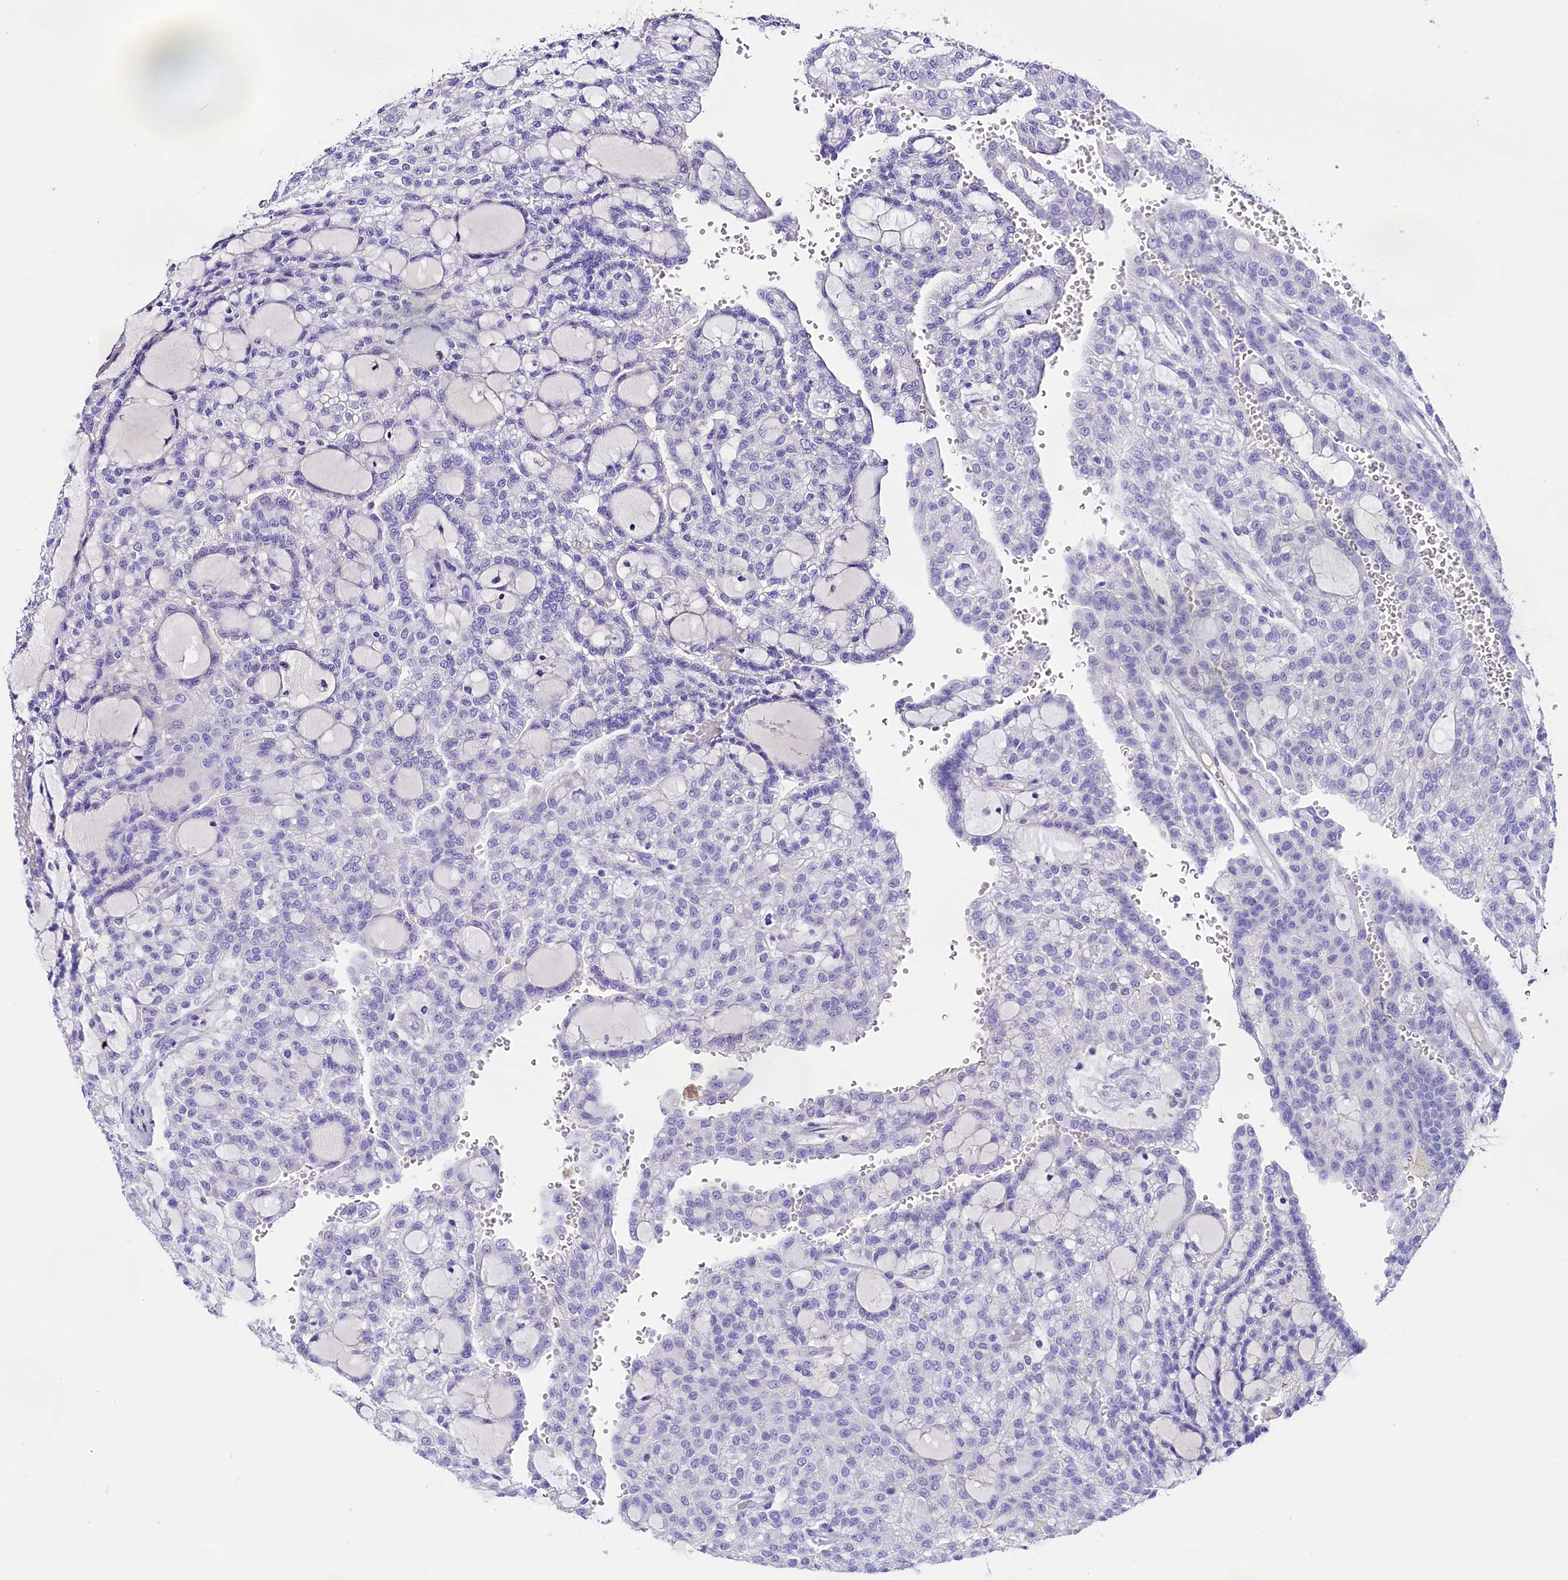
{"staining": {"intensity": "negative", "quantity": "none", "location": "none"}, "tissue": "renal cancer", "cell_type": "Tumor cells", "image_type": "cancer", "snomed": [{"axis": "morphology", "description": "Adenocarcinoma, NOS"}, {"axis": "topography", "description": "Kidney"}], "caption": "A histopathology image of human adenocarcinoma (renal) is negative for staining in tumor cells. (Immunohistochemistry, brightfield microscopy, high magnification).", "gene": "SKIDA1", "patient": {"sex": "male", "age": 63}}